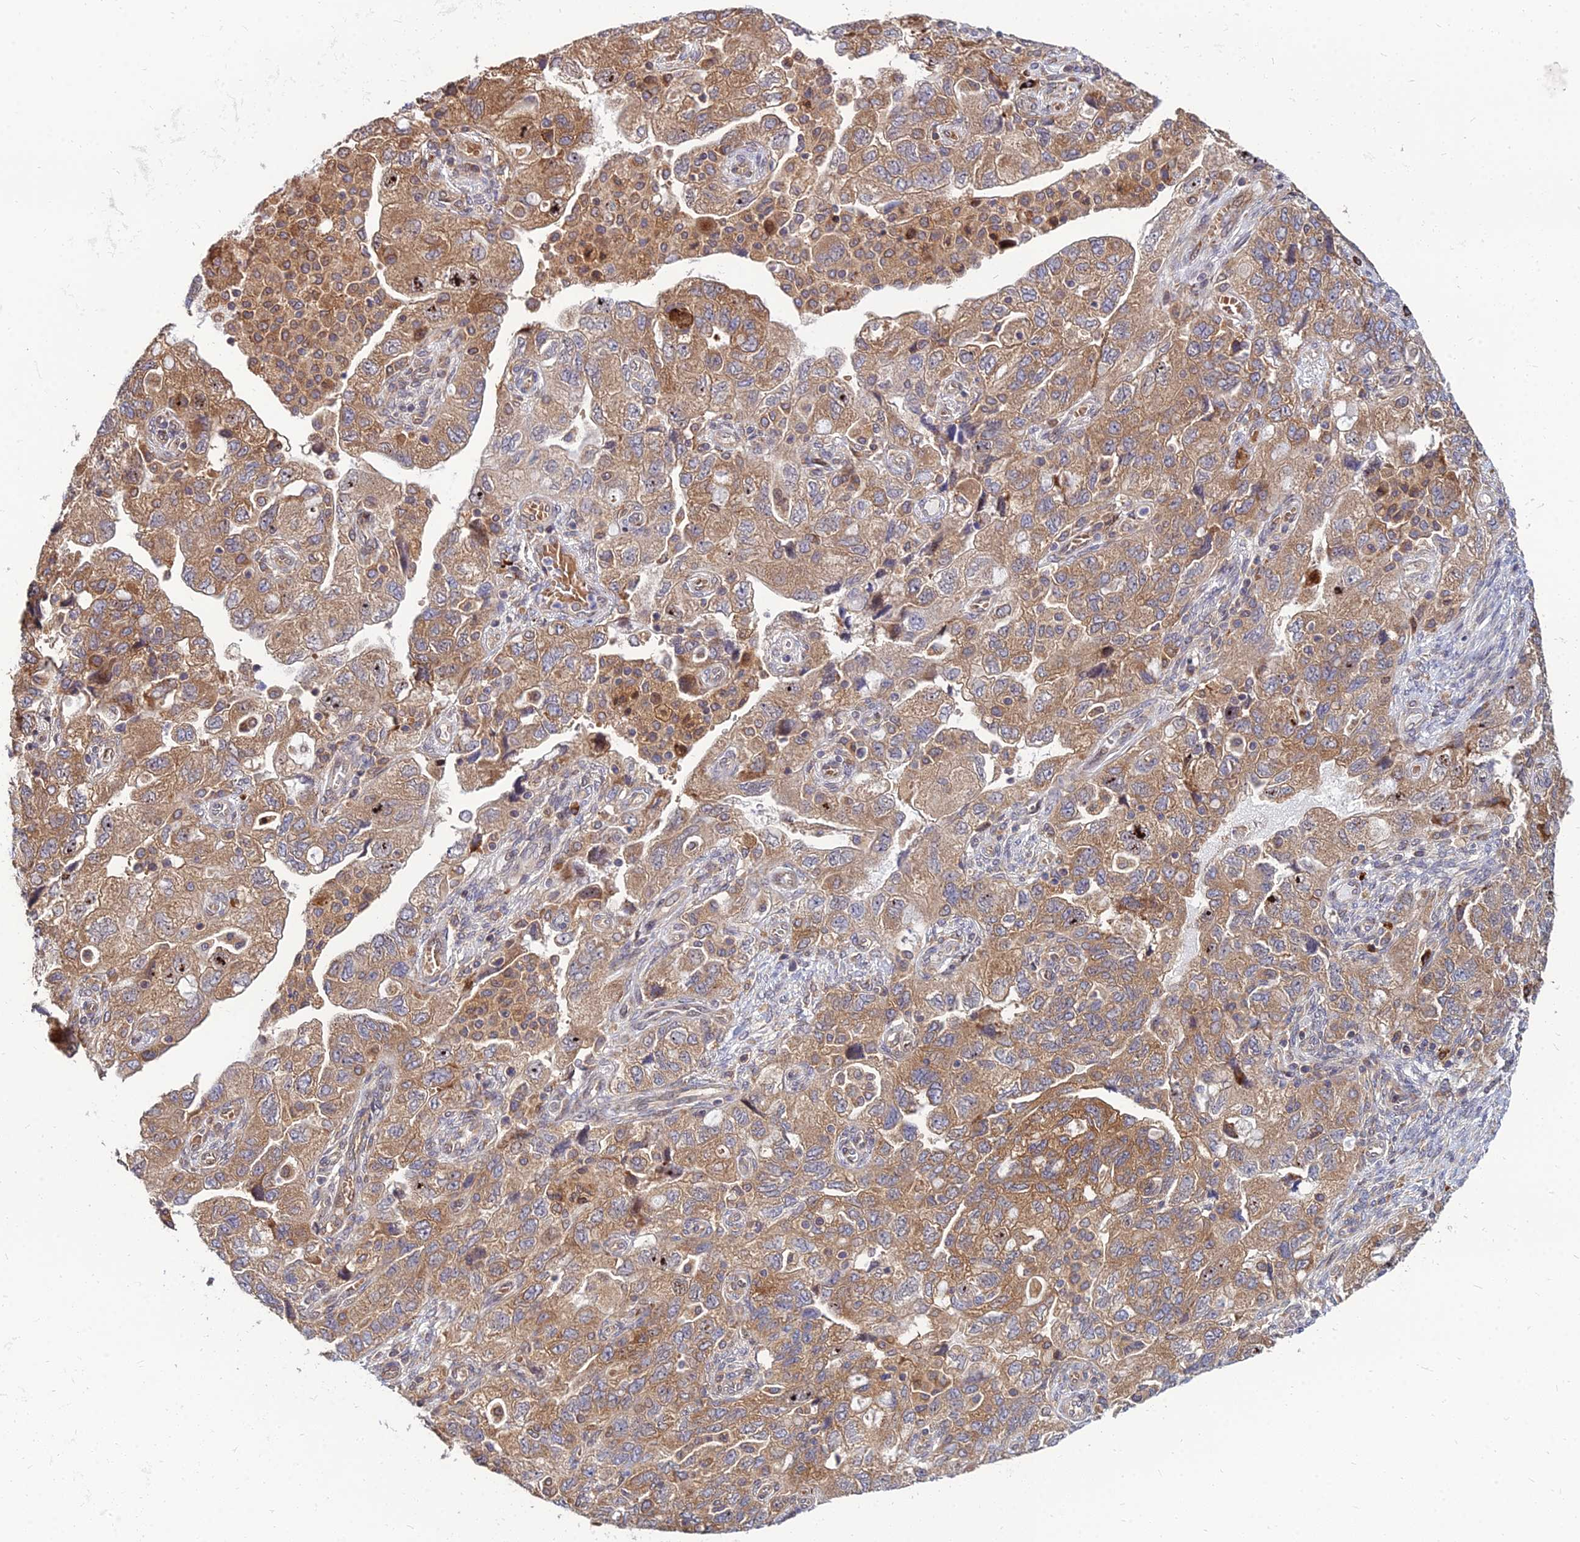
{"staining": {"intensity": "moderate", "quantity": ">75%", "location": "cytoplasmic/membranous"}, "tissue": "ovarian cancer", "cell_type": "Tumor cells", "image_type": "cancer", "snomed": [{"axis": "morphology", "description": "Carcinoma, endometroid"}, {"axis": "topography", "description": "Ovary"}], "caption": "Brown immunohistochemical staining in endometroid carcinoma (ovarian) exhibits moderate cytoplasmic/membranous staining in about >75% of tumor cells. (IHC, brightfield microscopy, high magnification).", "gene": "CCT6B", "patient": {"sex": "female", "age": 51}}